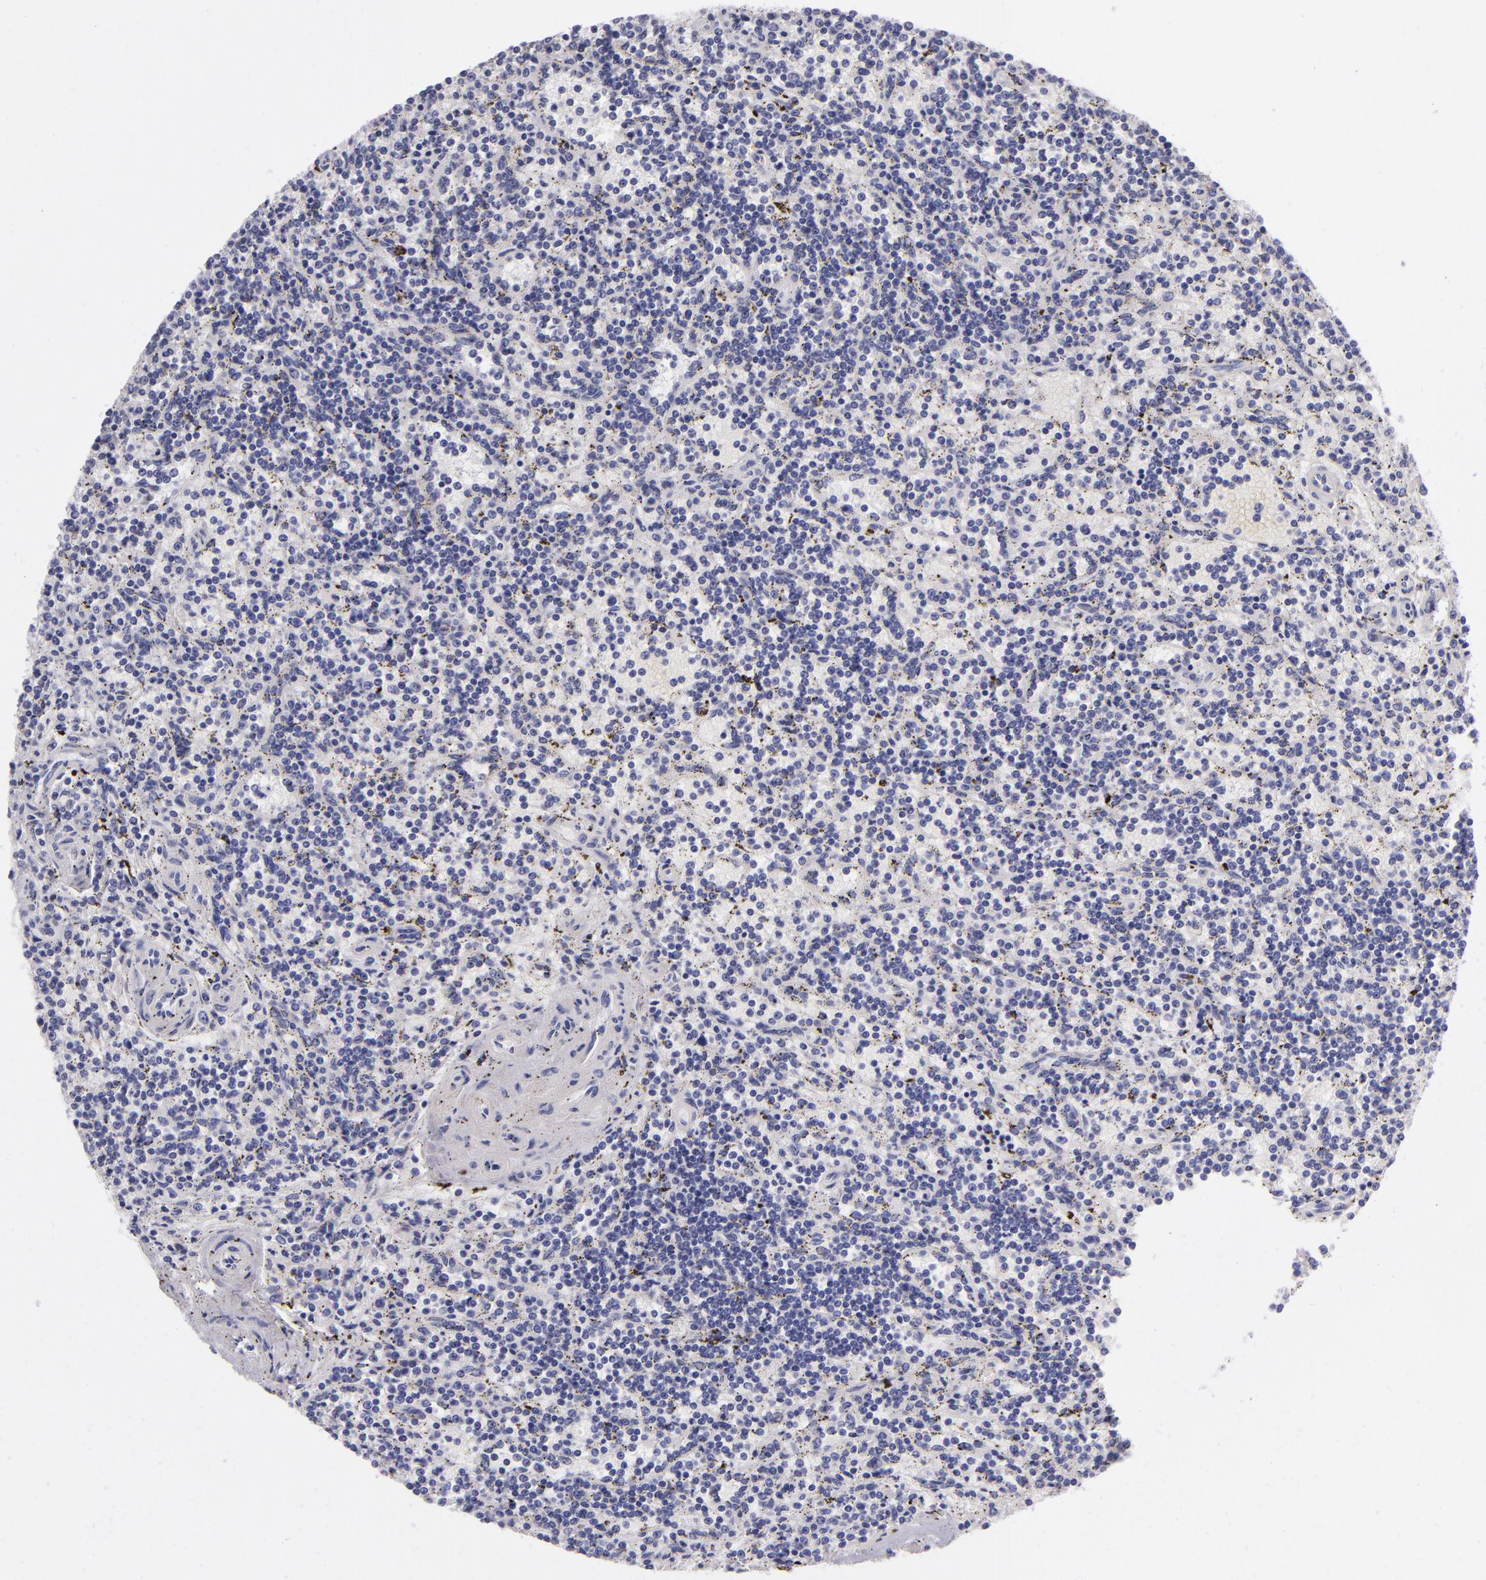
{"staining": {"intensity": "negative", "quantity": "none", "location": "none"}, "tissue": "lymphoma", "cell_type": "Tumor cells", "image_type": "cancer", "snomed": [{"axis": "morphology", "description": "Malignant lymphoma, non-Hodgkin's type, Low grade"}, {"axis": "topography", "description": "Spleen"}], "caption": "IHC histopathology image of human lymphoma stained for a protein (brown), which displays no expression in tumor cells. (DAB (3,3'-diaminobenzidine) IHC with hematoxylin counter stain).", "gene": "MUC5AC", "patient": {"sex": "male", "age": 73}}